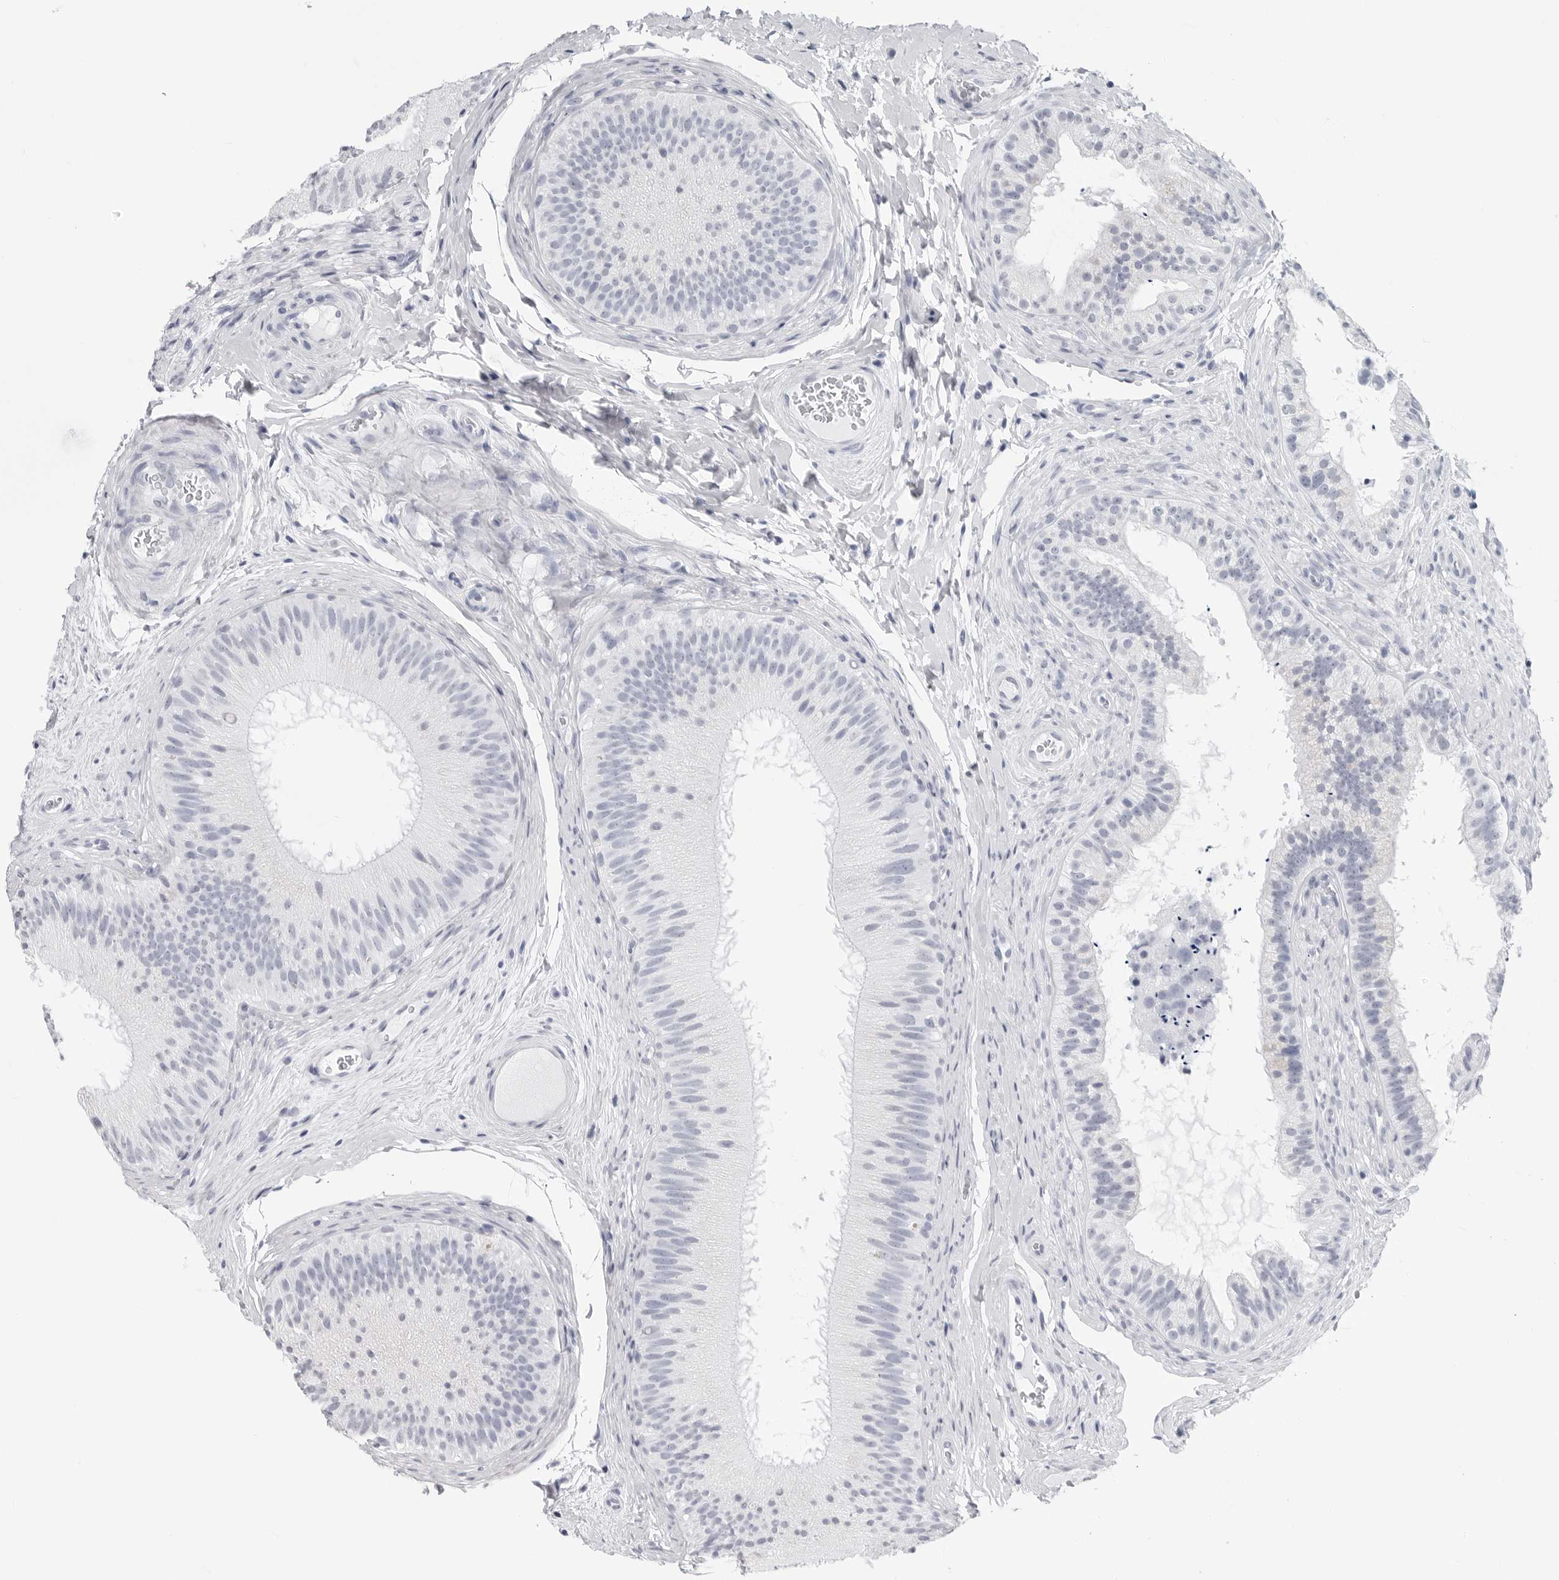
{"staining": {"intensity": "negative", "quantity": "none", "location": "none"}, "tissue": "epididymis", "cell_type": "Glandular cells", "image_type": "normal", "snomed": [{"axis": "morphology", "description": "Normal tissue, NOS"}, {"axis": "topography", "description": "Epididymis"}], "caption": "This is a image of immunohistochemistry staining of unremarkable epididymis, which shows no positivity in glandular cells.", "gene": "CSH1", "patient": {"sex": "male", "age": 45}}